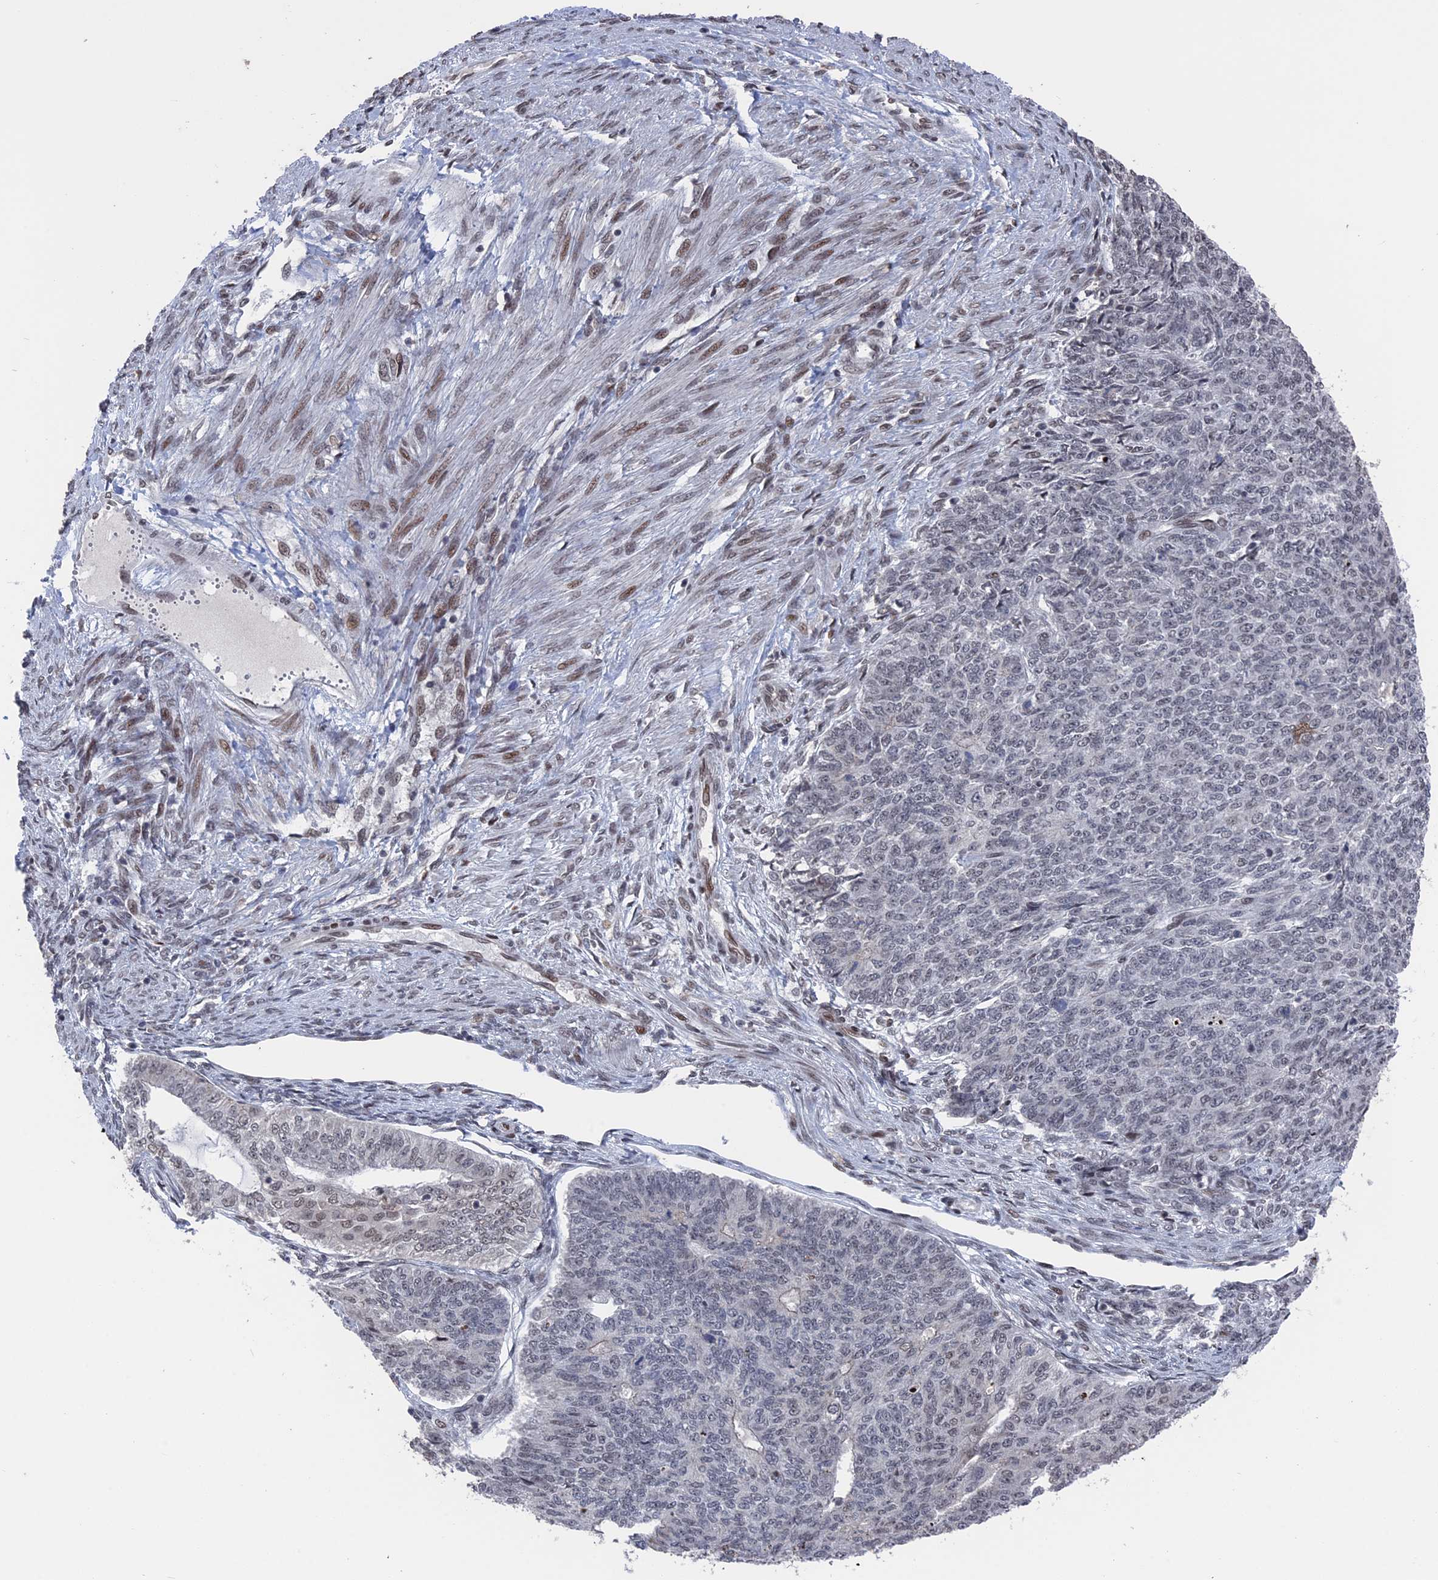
{"staining": {"intensity": "weak", "quantity": "<25%", "location": "nuclear"}, "tissue": "endometrial cancer", "cell_type": "Tumor cells", "image_type": "cancer", "snomed": [{"axis": "morphology", "description": "Adenocarcinoma, NOS"}, {"axis": "topography", "description": "Endometrium"}], "caption": "This is a histopathology image of immunohistochemistry (IHC) staining of endometrial adenocarcinoma, which shows no staining in tumor cells. (DAB immunohistochemistry (IHC) visualized using brightfield microscopy, high magnification).", "gene": "NR2C2AP", "patient": {"sex": "female", "age": 32}}